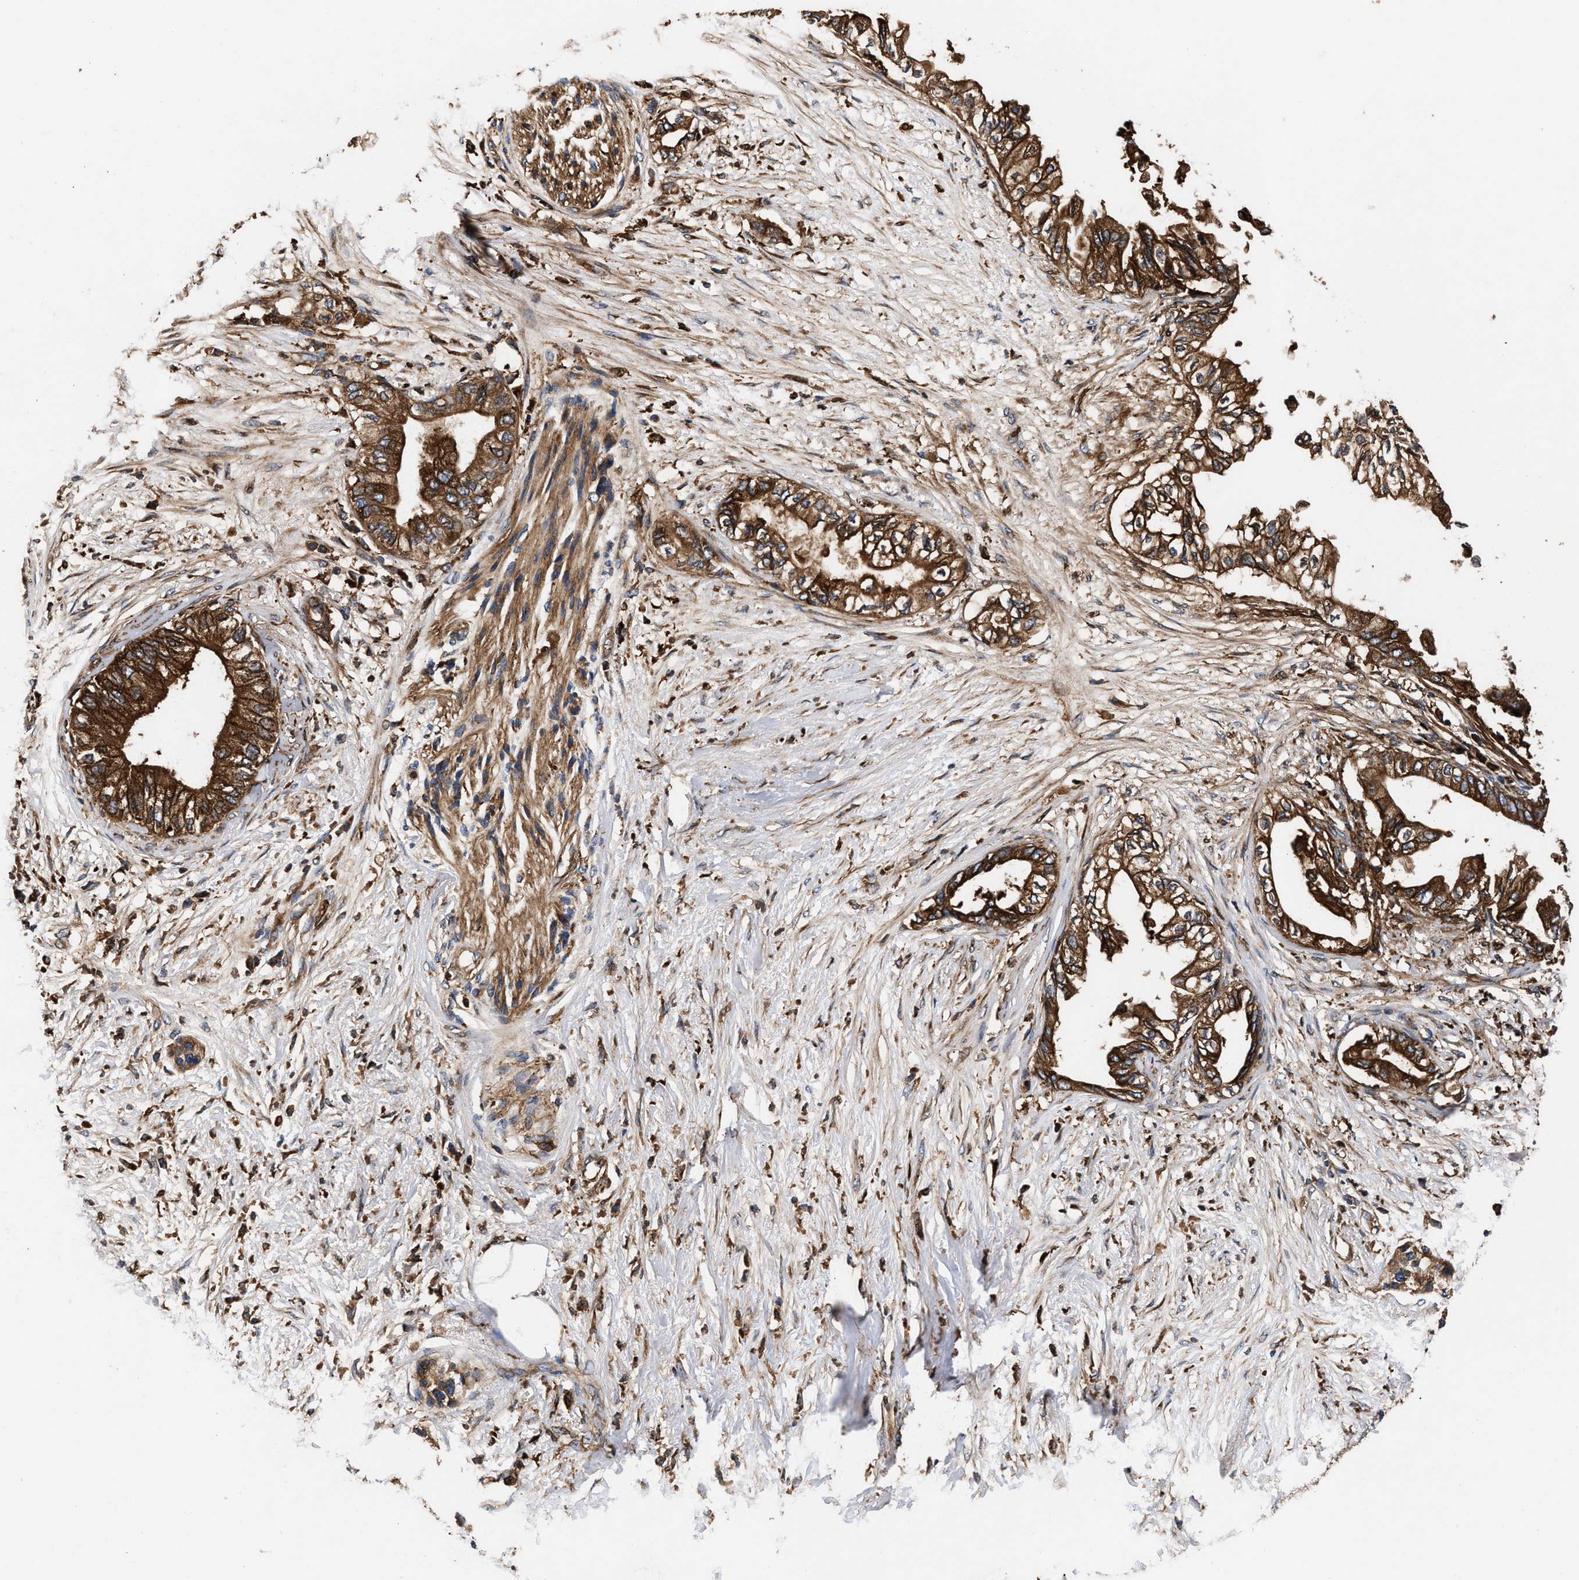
{"staining": {"intensity": "strong", "quantity": ">75%", "location": "cytoplasmic/membranous"}, "tissue": "pancreatic cancer", "cell_type": "Tumor cells", "image_type": "cancer", "snomed": [{"axis": "morphology", "description": "Normal tissue, NOS"}, {"axis": "morphology", "description": "Adenocarcinoma, NOS"}, {"axis": "topography", "description": "Pancreas"}, {"axis": "topography", "description": "Duodenum"}], "caption": "Adenocarcinoma (pancreatic) stained with a brown dye demonstrates strong cytoplasmic/membranous positive expression in approximately >75% of tumor cells.", "gene": "KYAT1", "patient": {"sex": "female", "age": 60}}